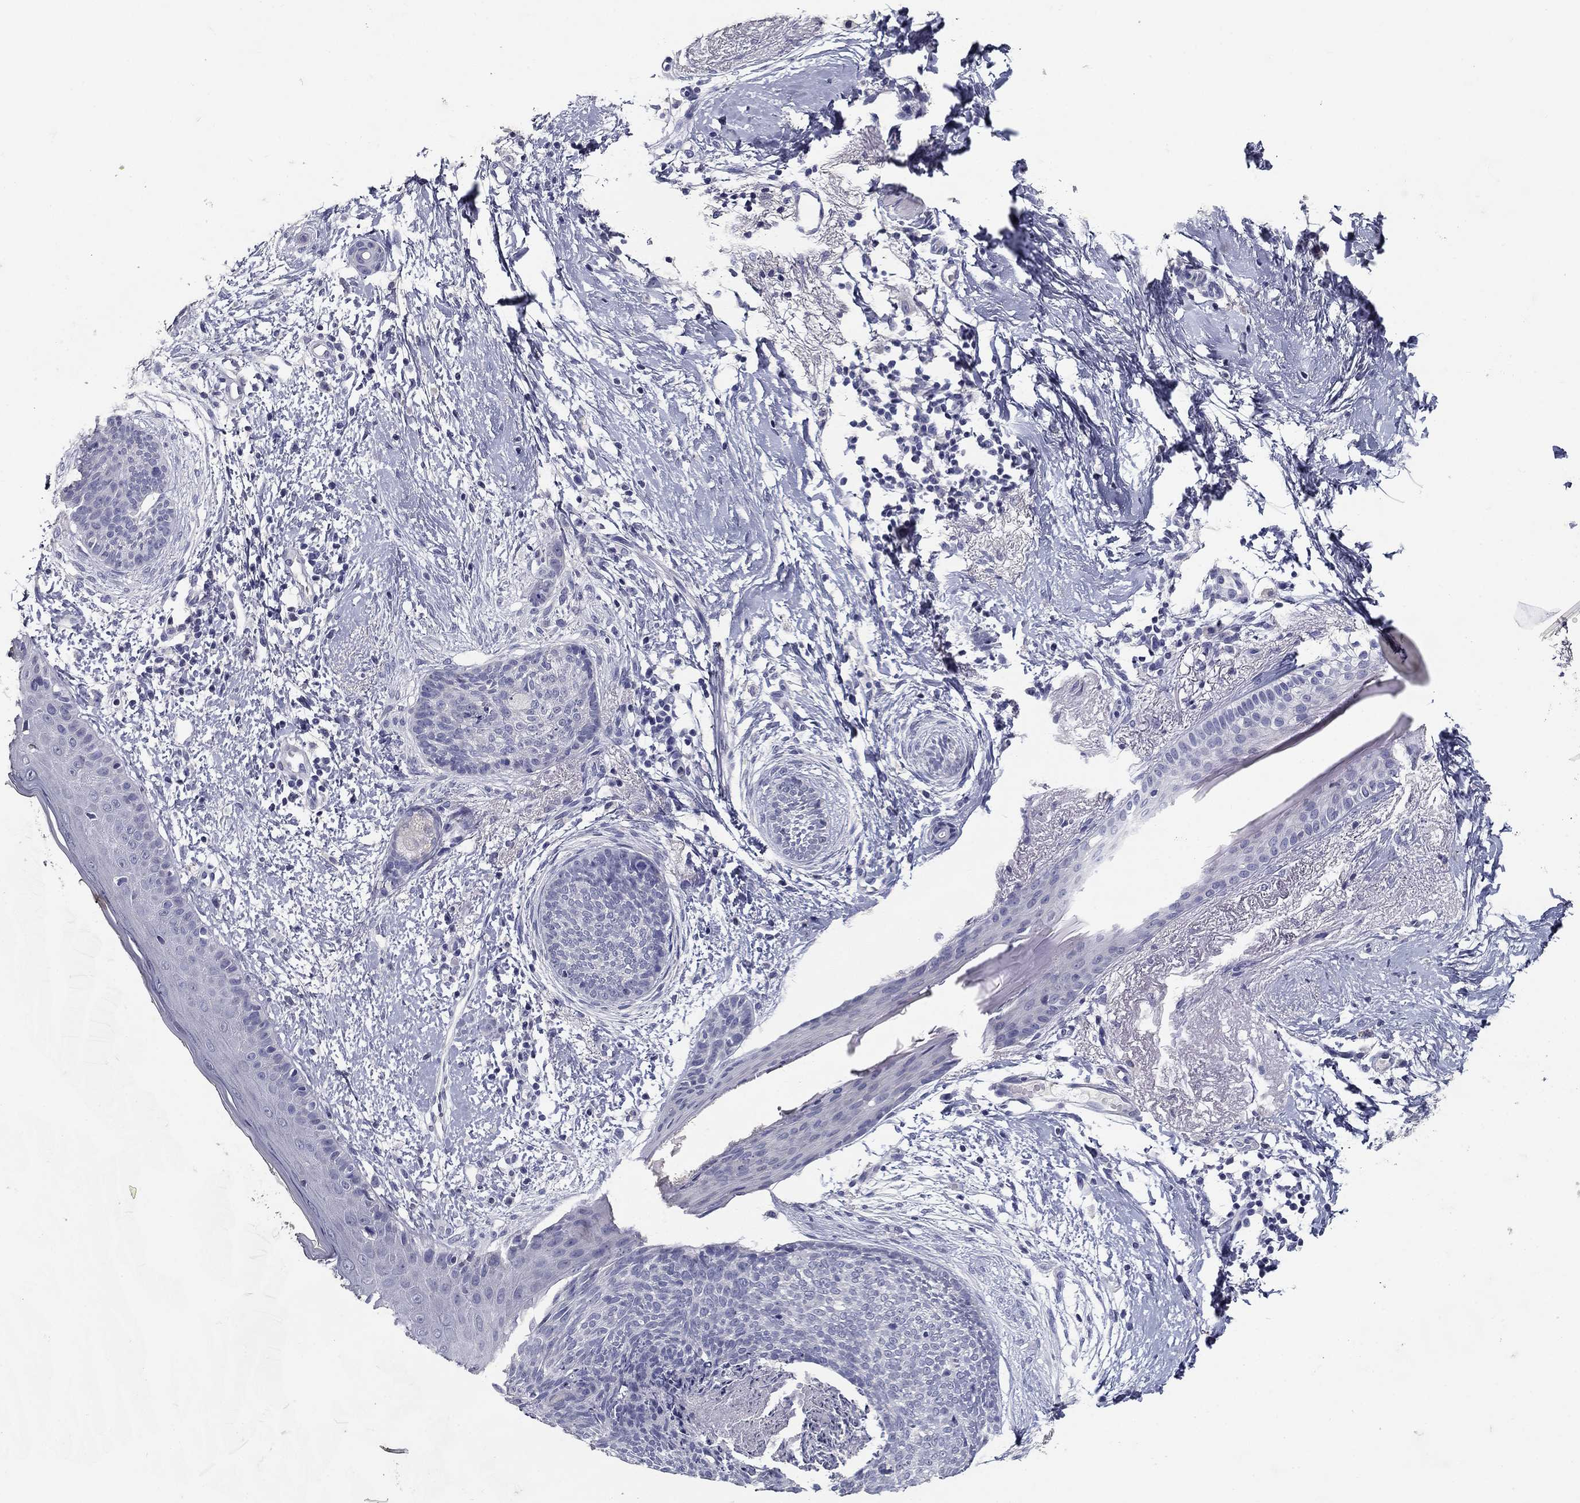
{"staining": {"intensity": "negative", "quantity": "none", "location": "none"}, "tissue": "skin cancer", "cell_type": "Tumor cells", "image_type": "cancer", "snomed": [{"axis": "morphology", "description": "Basal cell carcinoma"}, {"axis": "topography", "description": "Skin"}], "caption": "DAB (3,3'-diaminobenzidine) immunohistochemical staining of human skin basal cell carcinoma displays no significant expression in tumor cells. The staining is performed using DAB brown chromogen with nuclei counter-stained in using hematoxylin.", "gene": "POMC", "patient": {"sex": "female", "age": 65}}